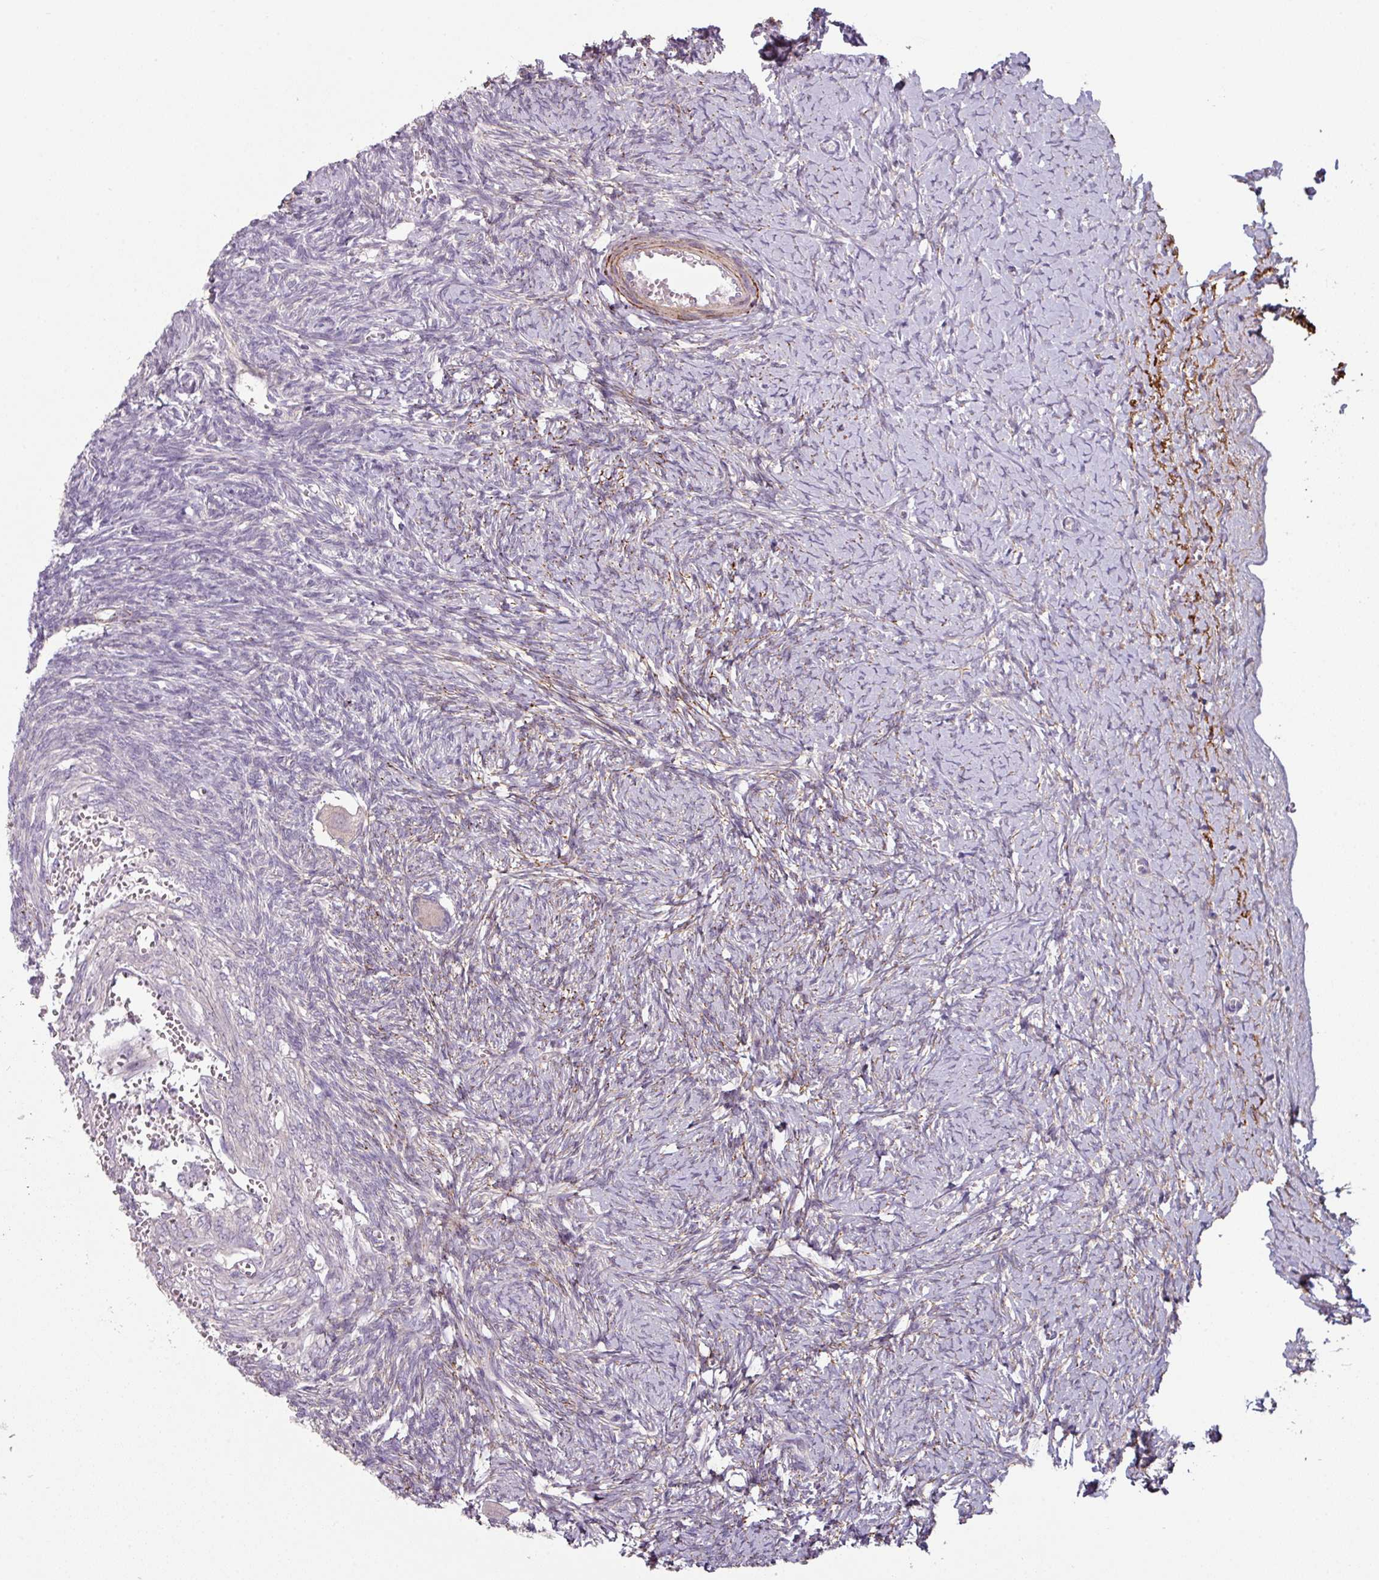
{"staining": {"intensity": "negative", "quantity": "none", "location": "none"}, "tissue": "ovary", "cell_type": "Follicle cells", "image_type": "normal", "snomed": [{"axis": "morphology", "description": "Normal tissue, NOS"}, {"axis": "topography", "description": "Ovary"}], "caption": "Follicle cells show no significant protein positivity in benign ovary. Brightfield microscopy of IHC stained with DAB (brown) and hematoxylin (blue), captured at high magnification.", "gene": "MTMR14", "patient": {"sex": "female", "age": 39}}